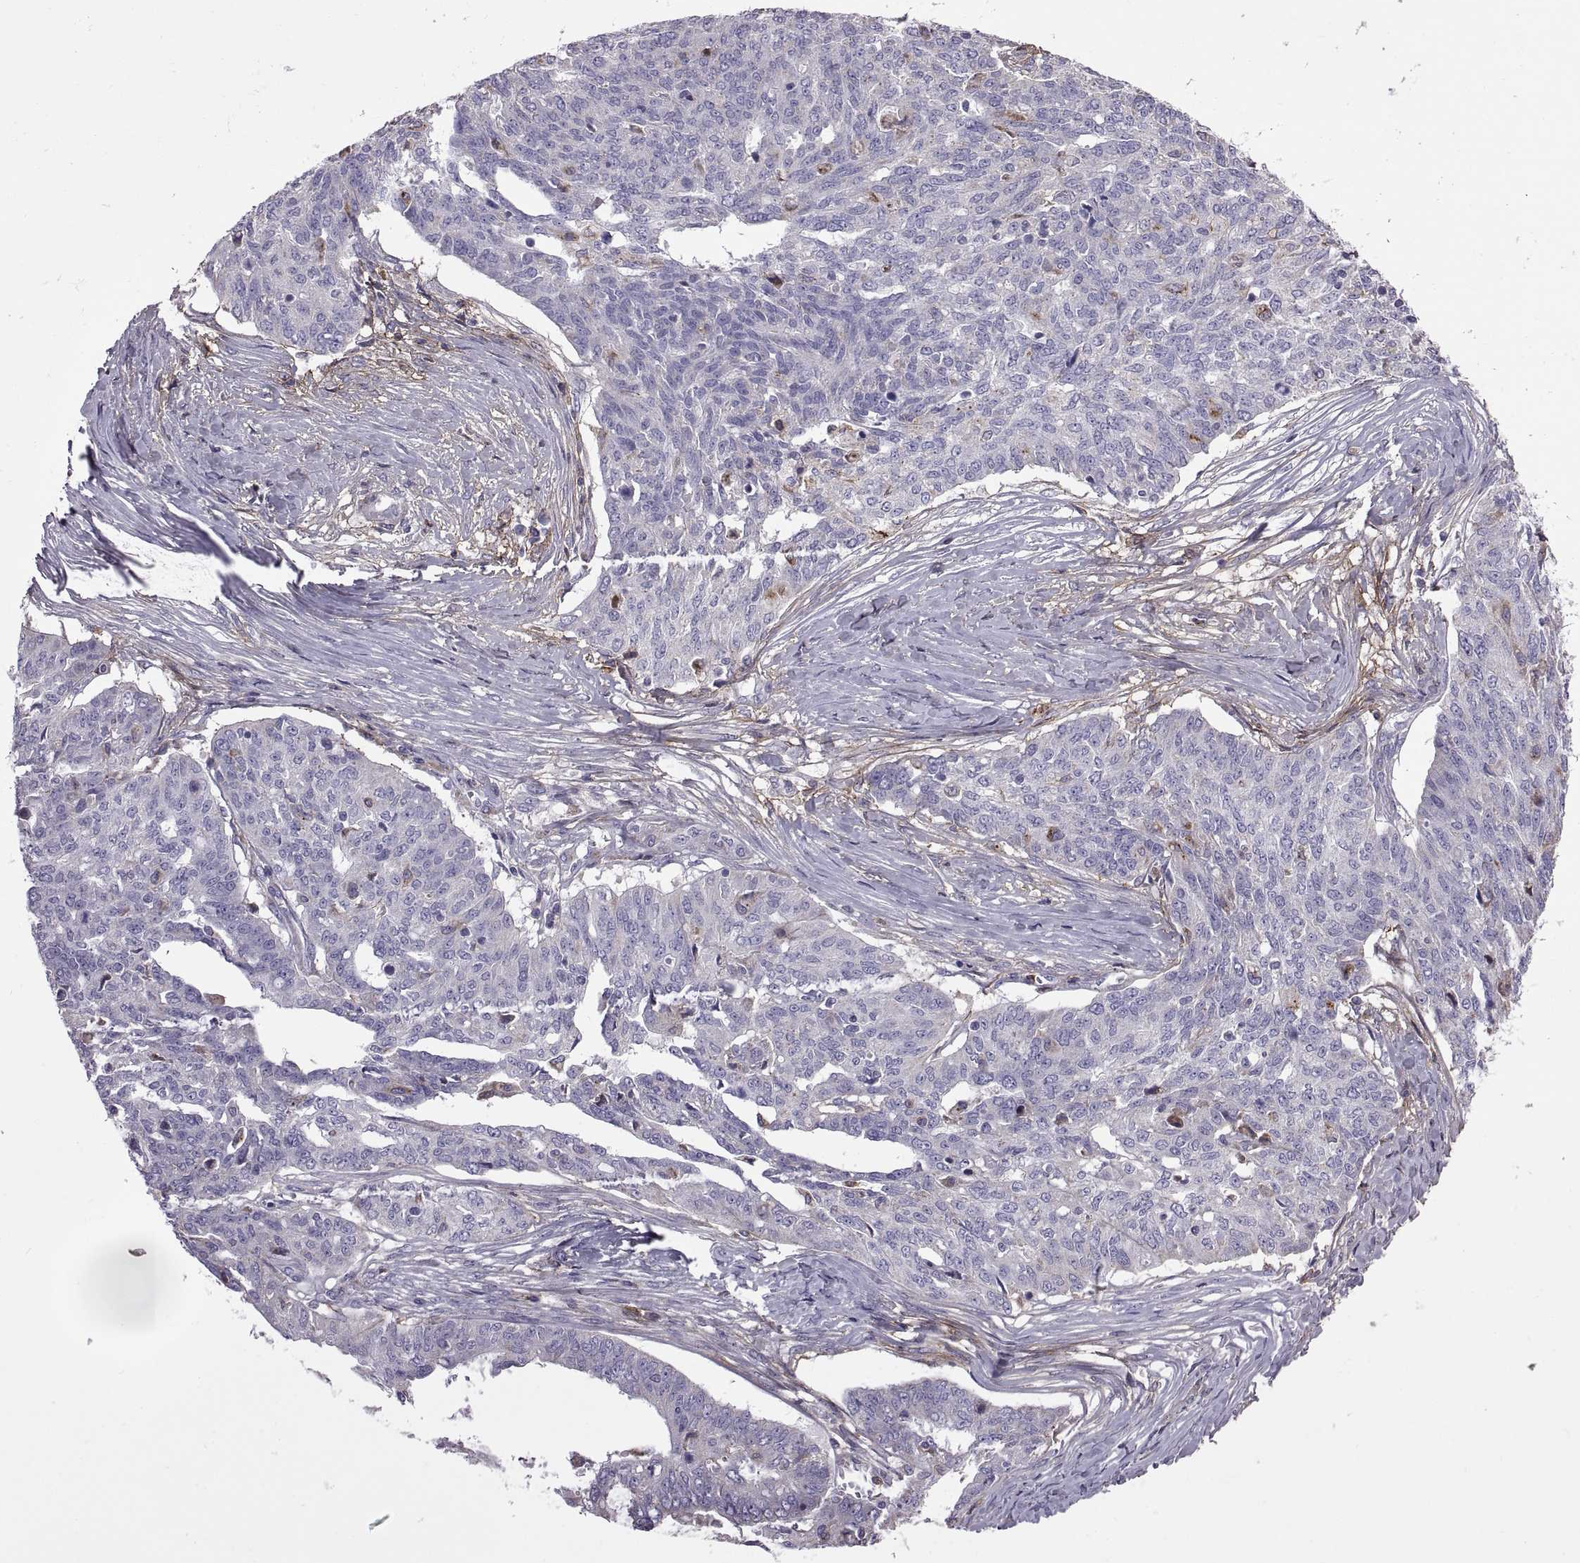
{"staining": {"intensity": "negative", "quantity": "none", "location": "none"}, "tissue": "ovarian cancer", "cell_type": "Tumor cells", "image_type": "cancer", "snomed": [{"axis": "morphology", "description": "Cystadenocarcinoma, serous, NOS"}, {"axis": "topography", "description": "Ovary"}], "caption": "Immunohistochemistry (IHC) photomicrograph of neoplastic tissue: ovarian cancer stained with DAB (3,3'-diaminobenzidine) exhibits no significant protein staining in tumor cells.", "gene": "EMILIN2", "patient": {"sex": "female", "age": 67}}